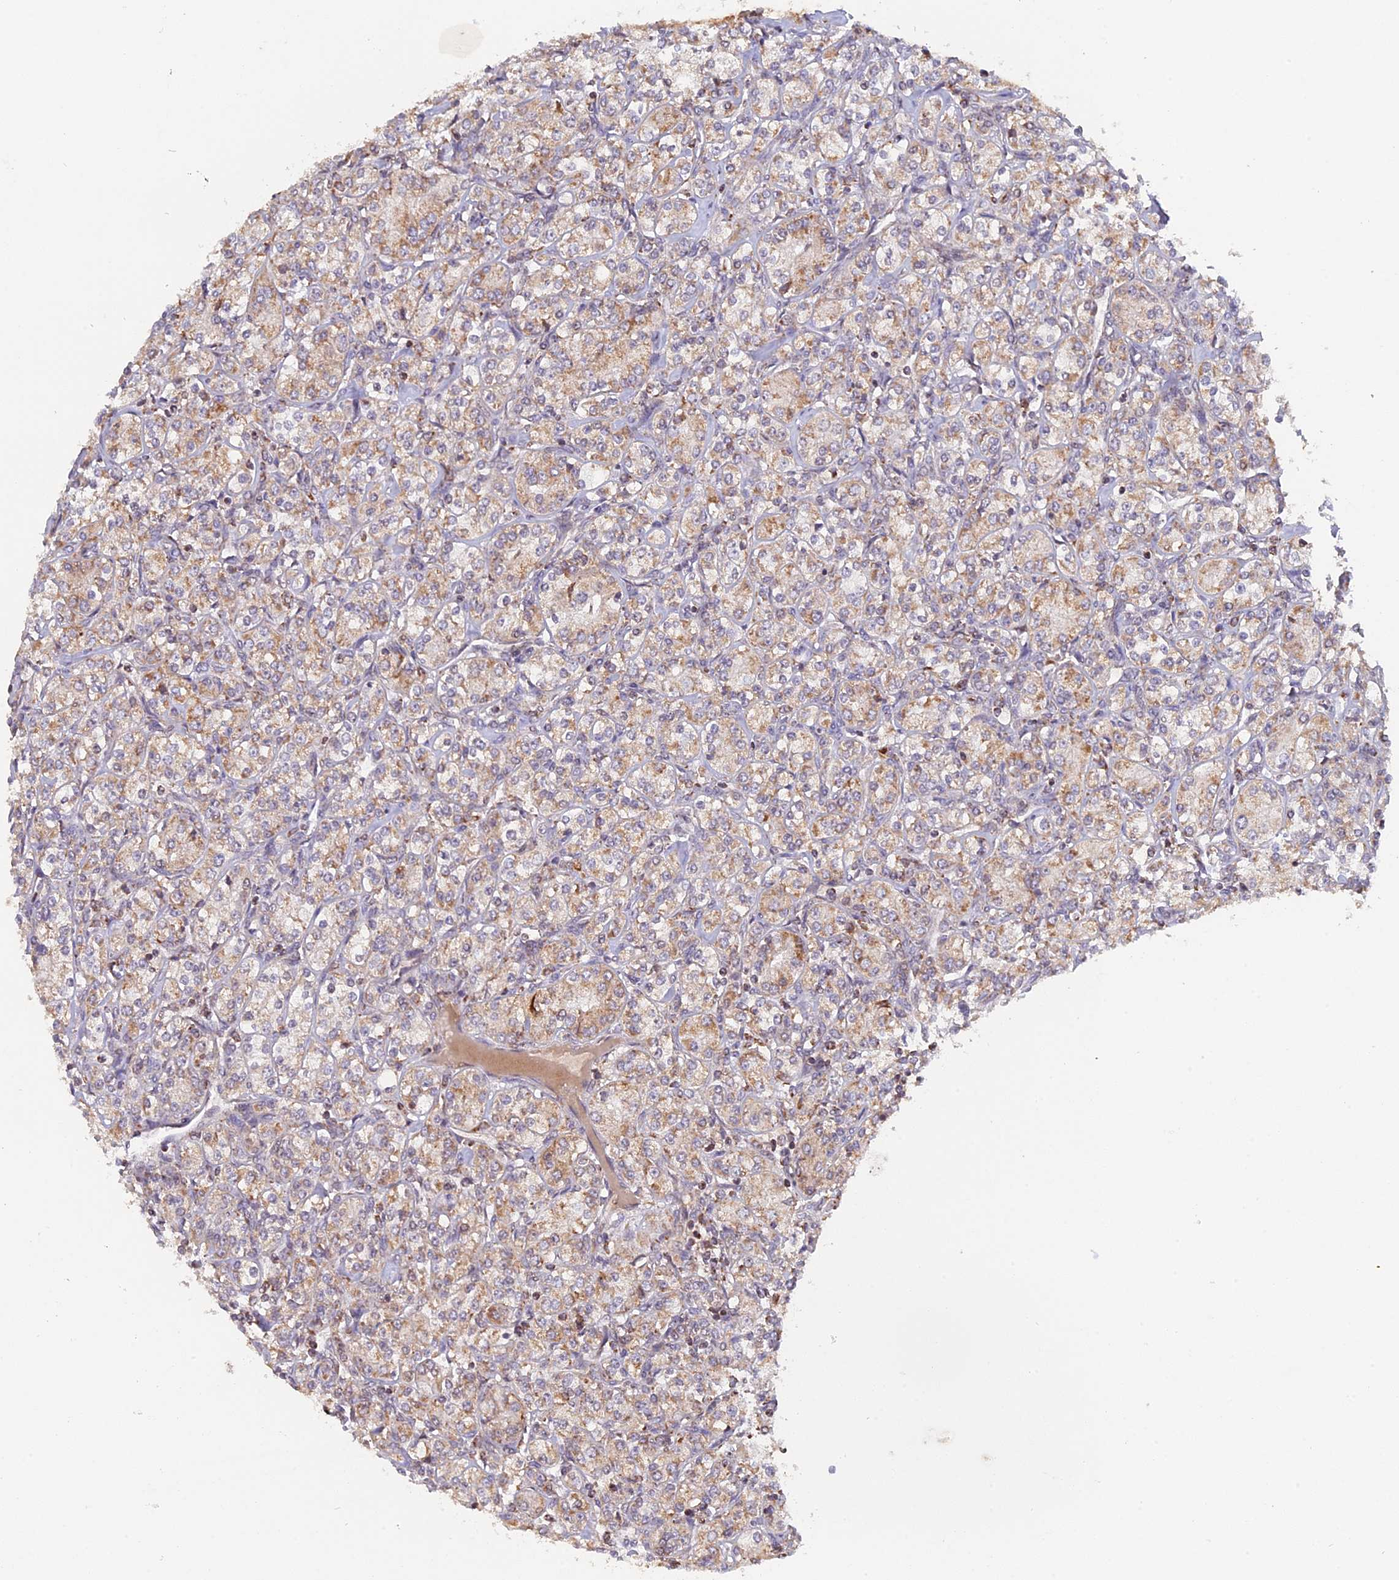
{"staining": {"intensity": "weak", "quantity": "25%-75%", "location": "cytoplasmic/membranous"}, "tissue": "renal cancer", "cell_type": "Tumor cells", "image_type": "cancer", "snomed": [{"axis": "morphology", "description": "Adenocarcinoma, NOS"}, {"axis": "topography", "description": "Kidney"}], "caption": "Immunohistochemical staining of human renal cancer shows weak cytoplasmic/membranous protein staining in about 25%-75% of tumor cells.", "gene": "MPV17L", "patient": {"sex": "male", "age": 77}}